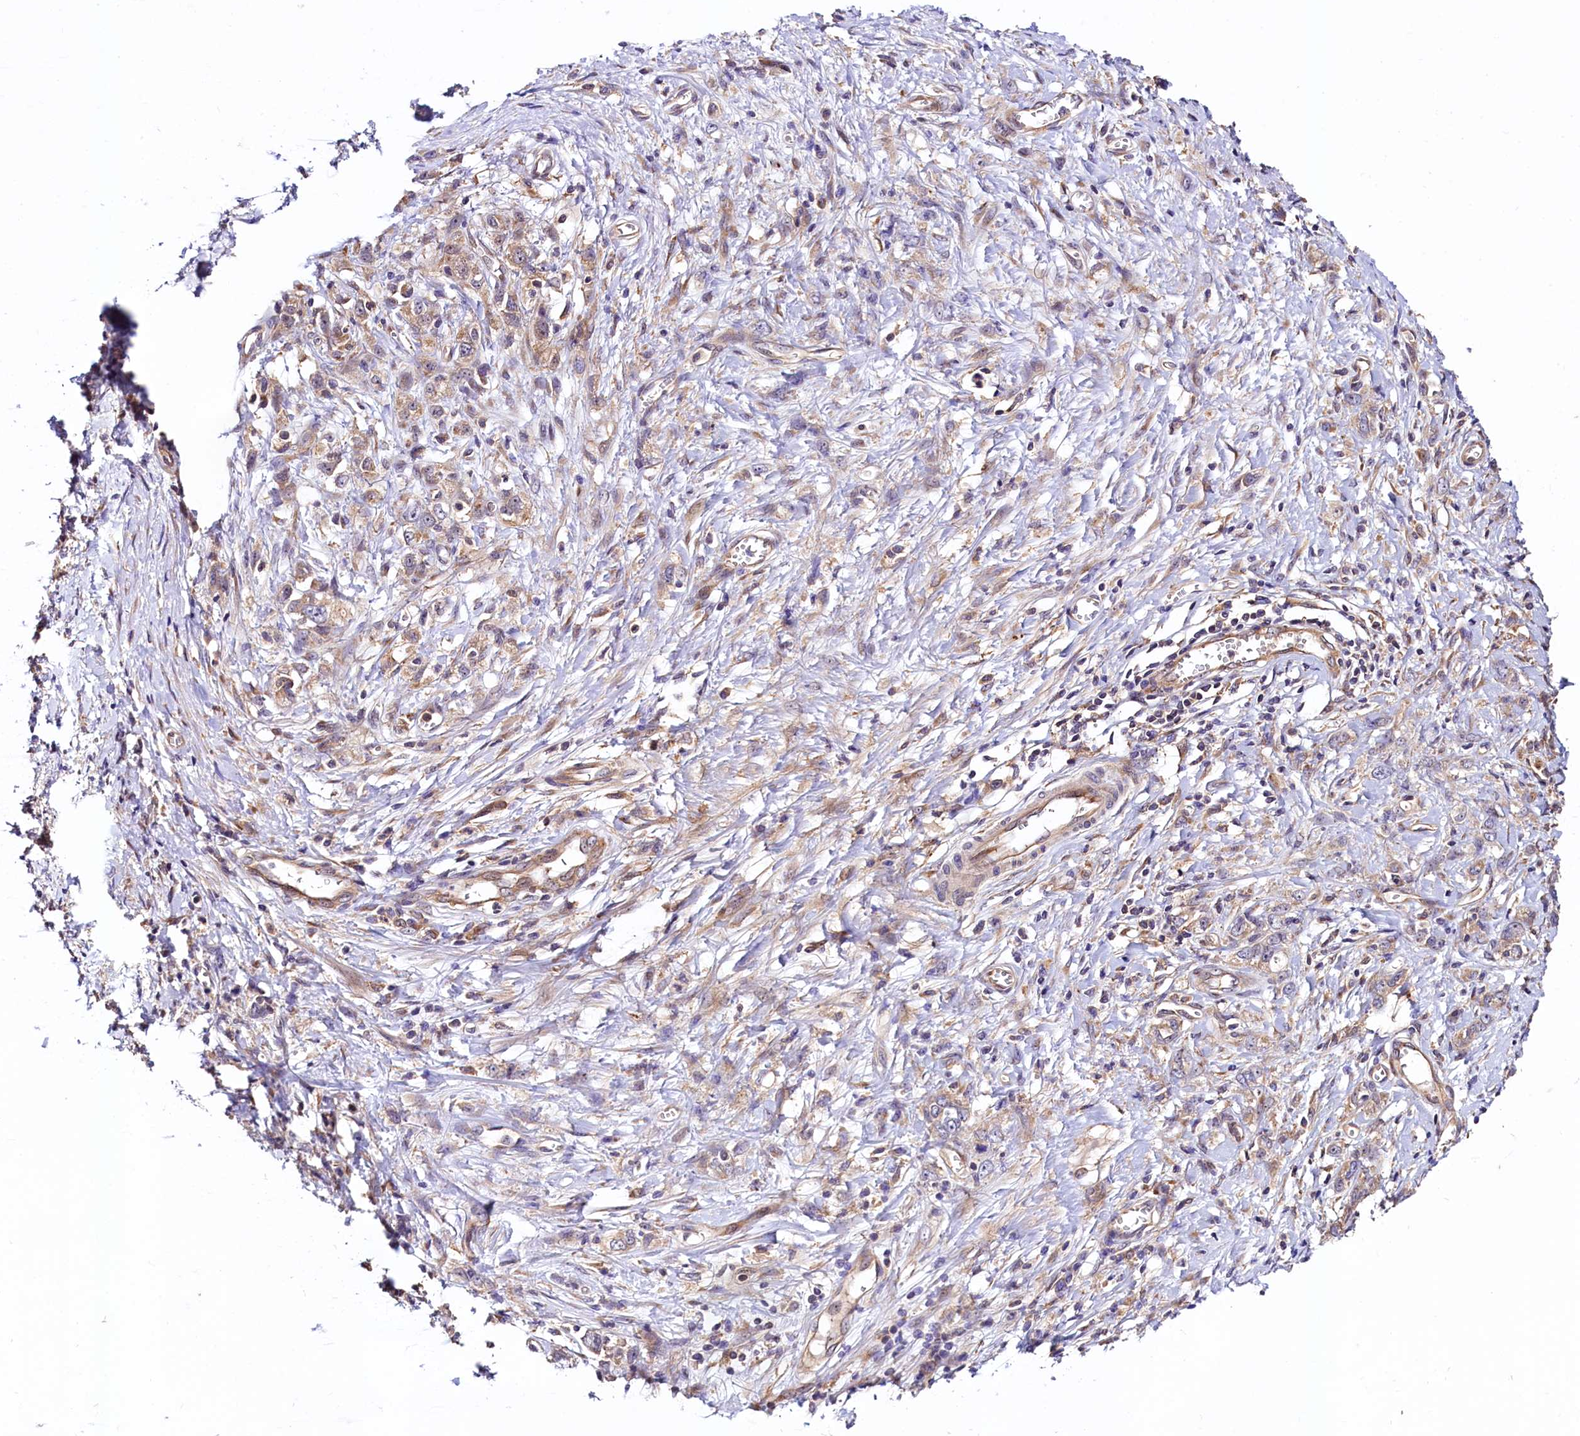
{"staining": {"intensity": "weak", "quantity": "25%-75%", "location": "cytoplasmic/membranous"}, "tissue": "stomach cancer", "cell_type": "Tumor cells", "image_type": "cancer", "snomed": [{"axis": "morphology", "description": "Adenocarcinoma, NOS"}, {"axis": "topography", "description": "Stomach"}], "caption": "Brown immunohistochemical staining in stomach adenocarcinoma reveals weak cytoplasmic/membranous staining in approximately 25%-75% of tumor cells.", "gene": "VPS35", "patient": {"sex": "female", "age": 76}}